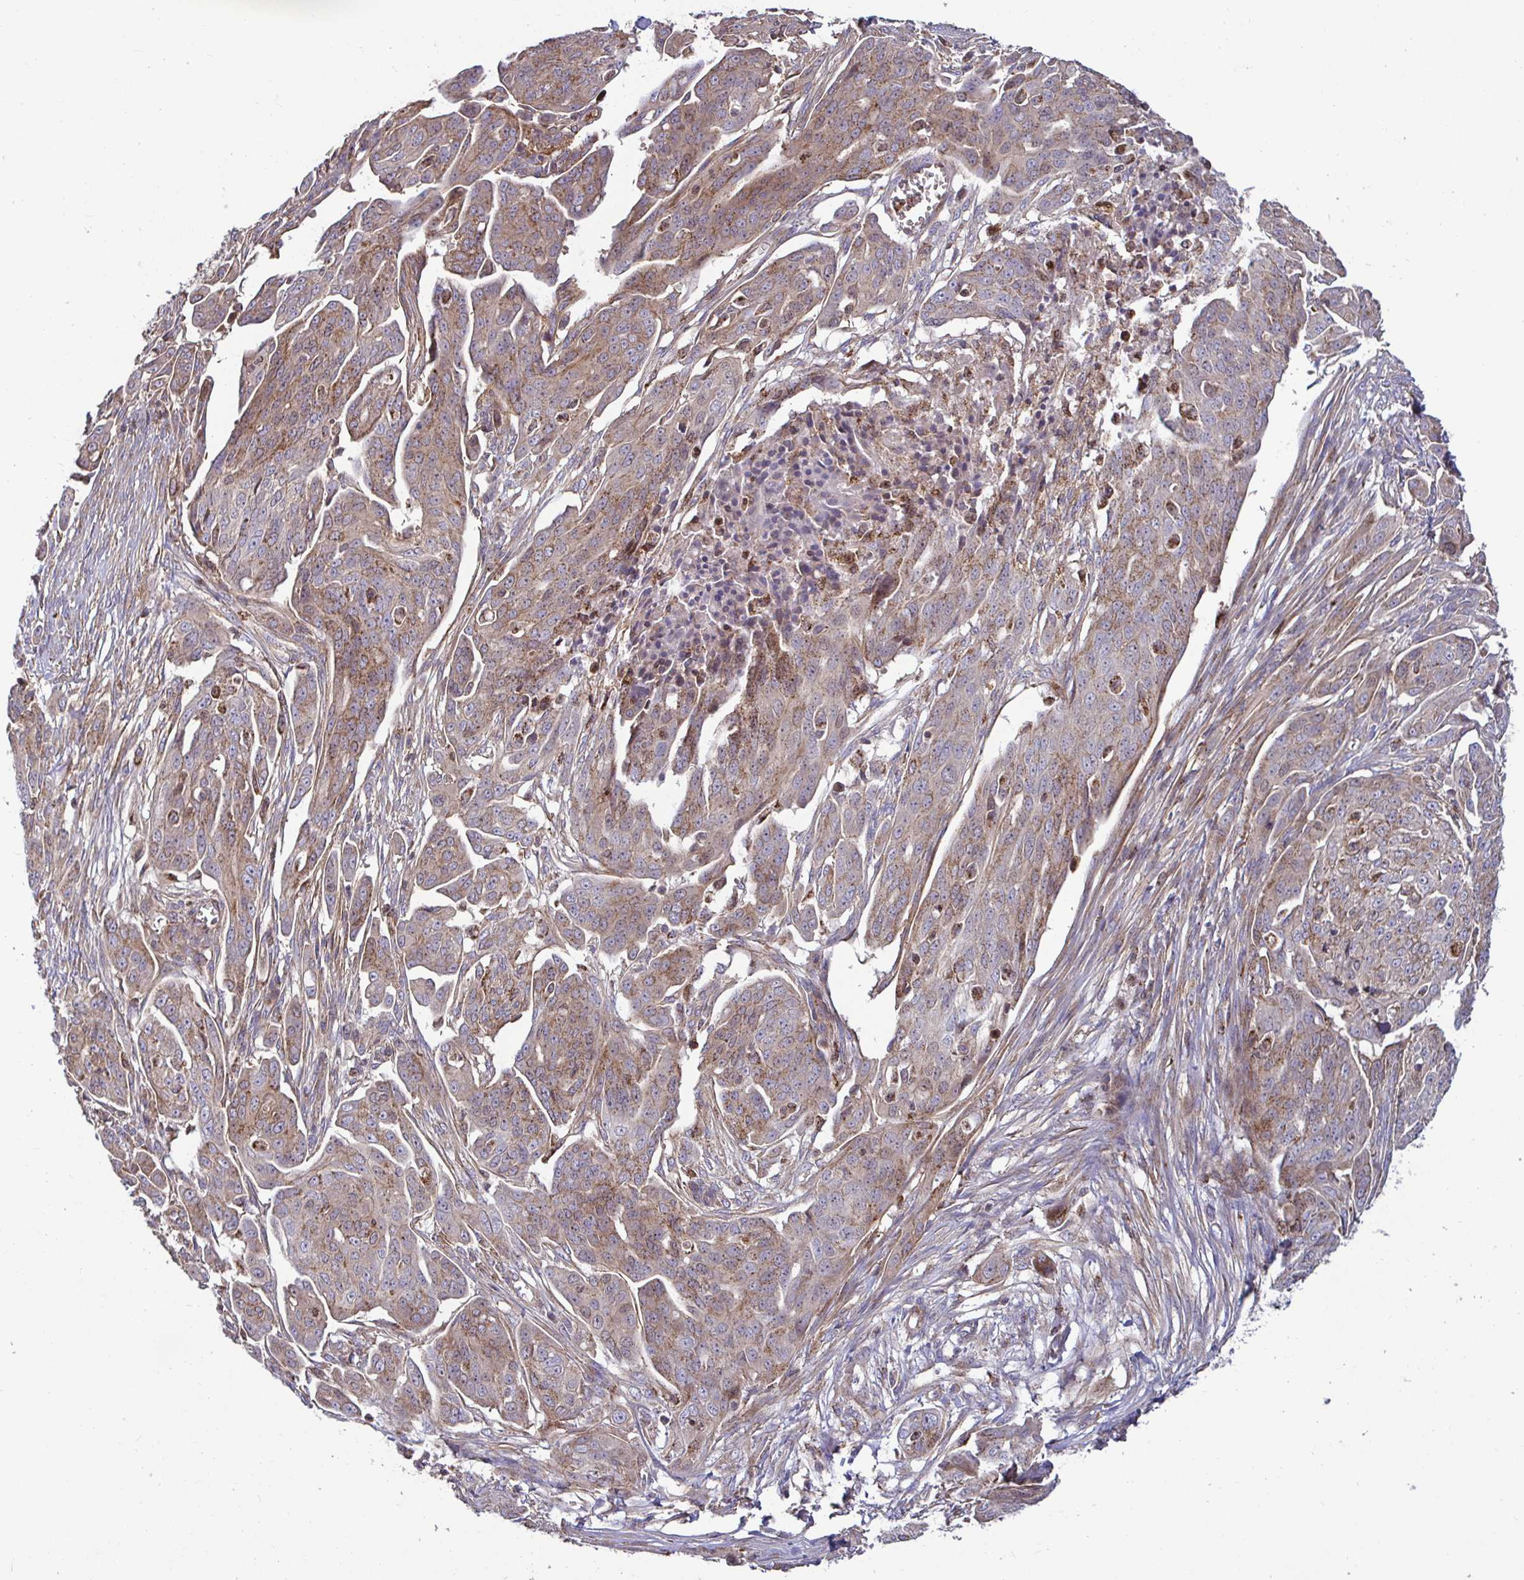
{"staining": {"intensity": "moderate", "quantity": ">75%", "location": "cytoplasmic/membranous"}, "tissue": "ovarian cancer", "cell_type": "Tumor cells", "image_type": "cancer", "snomed": [{"axis": "morphology", "description": "Carcinoma, endometroid"}, {"axis": "topography", "description": "Ovary"}], "caption": "A high-resolution micrograph shows IHC staining of endometroid carcinoma (ovarian), which reveals moderate cytoplasmic/membranous staining in approximately >75% of tumor cells.", "gene": "SPRY1", "patient": {"sex": "female", "age": 70}}